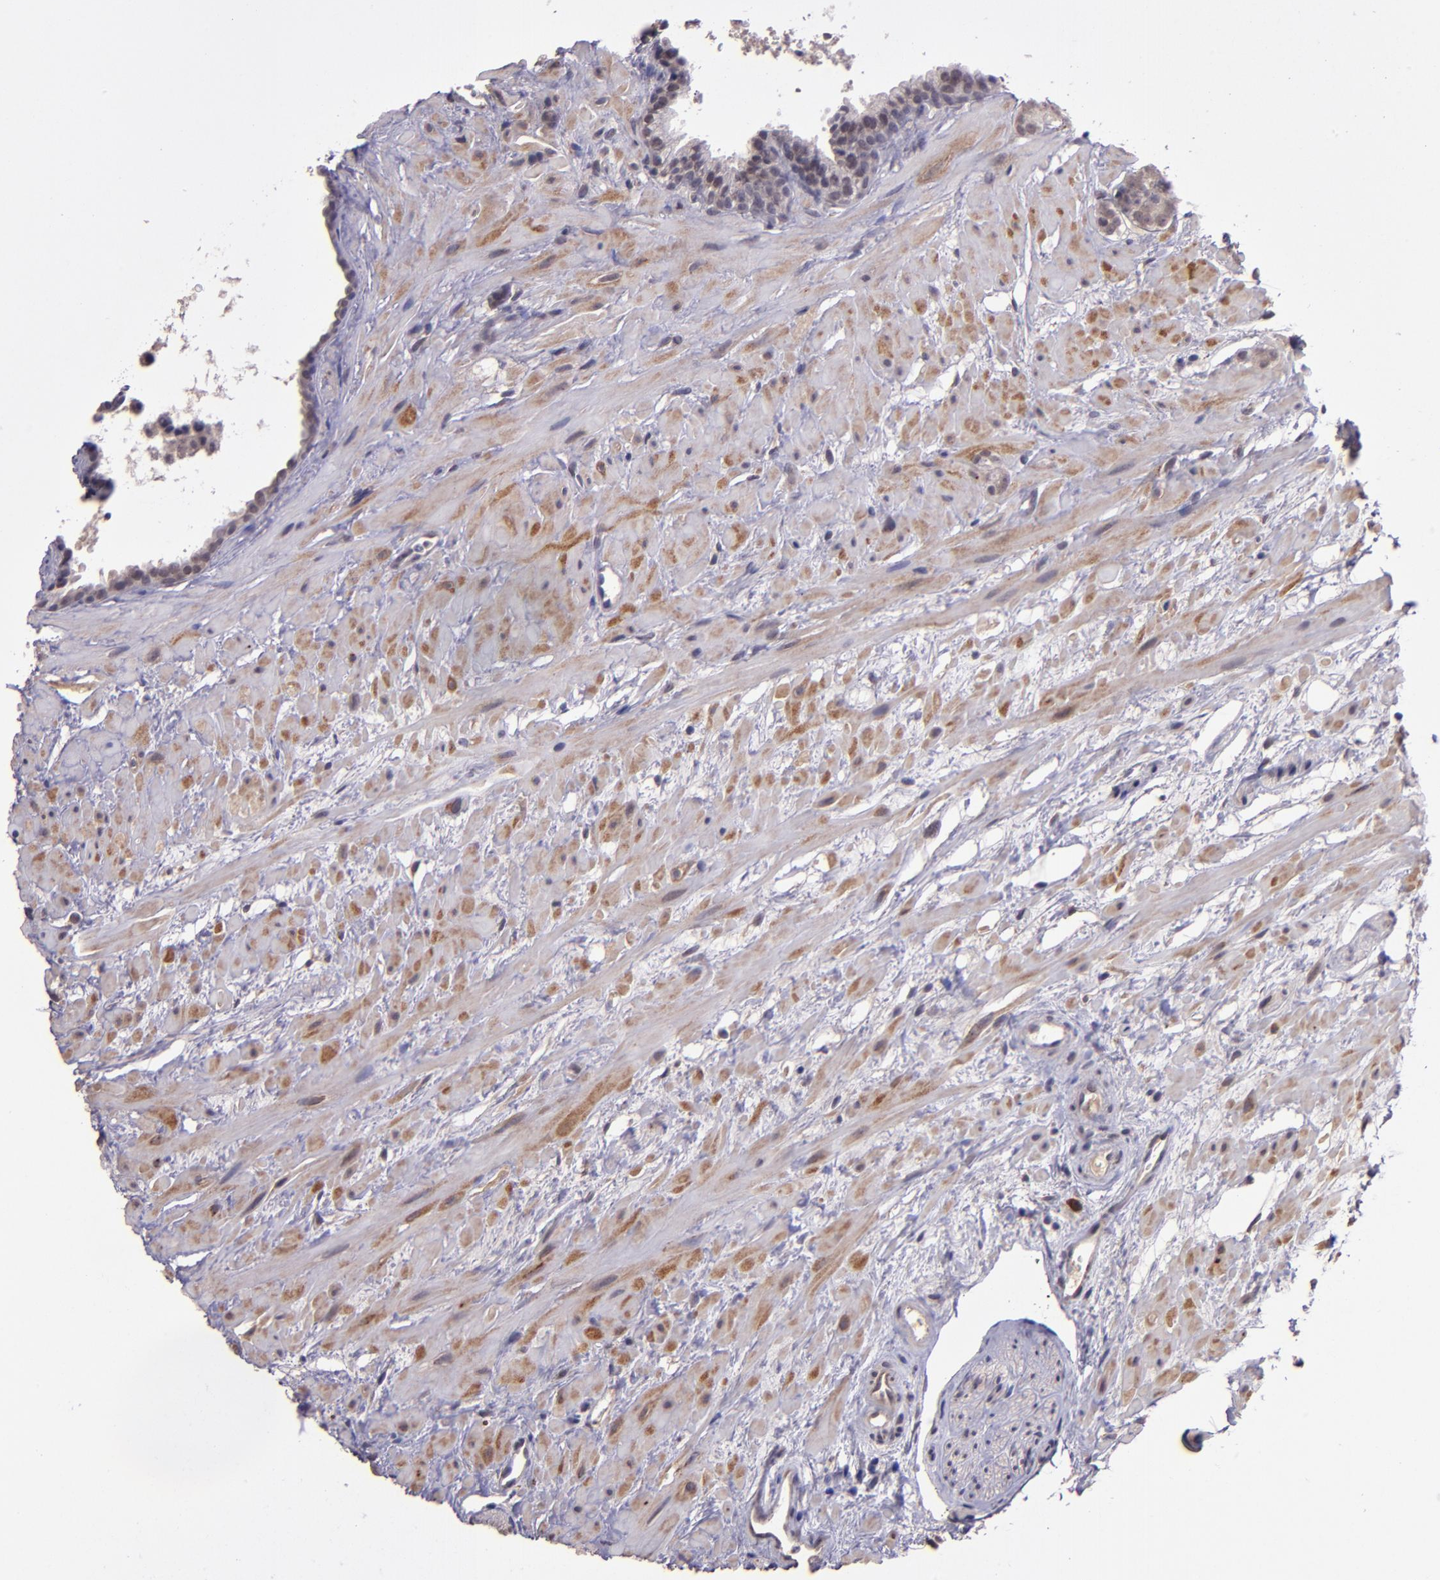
{"staining": {"intensity": "weak", "quantity": ">75%", "location": "cytoplasmic/membranous"}, "tissue": "prostate cancer", "cell_type": "Tumor cells", "image_type": "cancer", "snomed": [{"axis": "morphology", "description": "Adenocarcinoma, Low grade"}, {"axis": "topography", "description": "Prostate"}], "caption": "This image reveals prostate cancer stained with immunohistochemistry to label a protein in brown. The cytoplasmic/membranous of tumor cells show weak positivity for the protein. Nuclei are counter-stained blue.", "gene": "TAF7L", "patient": {"sex": "male", "age": 57}}